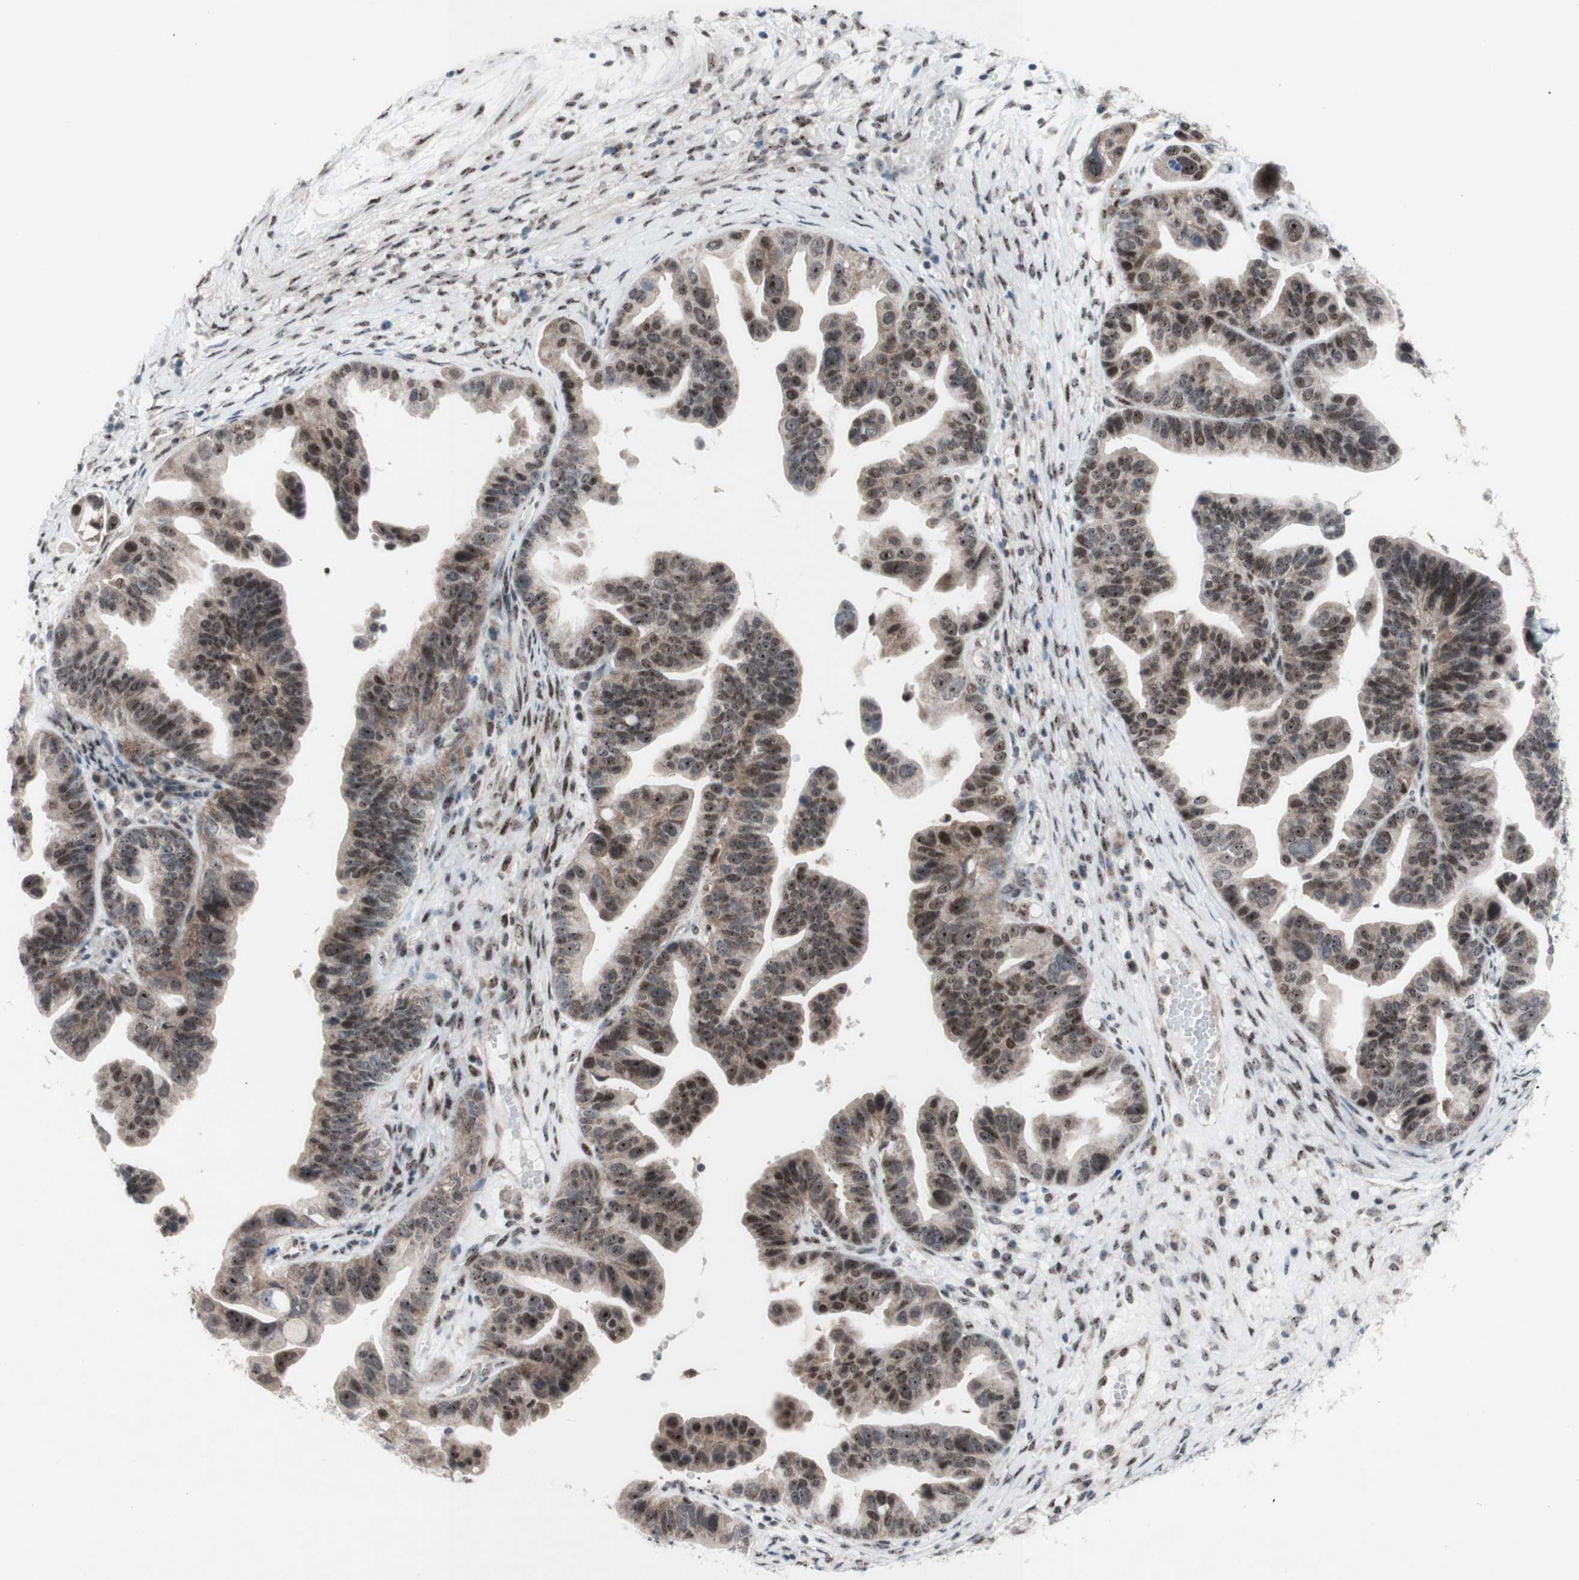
{"staining": {"intensity": "weak", "quantity": ">75%", "location": "nuclear"}, "tissue": "ovarian cancer", "cell_type": "Tumor cells", "image_type": "cancer", "snomed": [{"axis": "morphology", "description": "Cystadenocarcinoma, serous, NOS"}, {"axis": "topography", "description": "Ovary"}], "caption": "Immunohistochemical staining of human ovarian cancer shows weak nuclear protein expression in approximately >75% of tumor cells.", "gene": "POLR1A", "patient": {"sex": "female", "age": 56}}